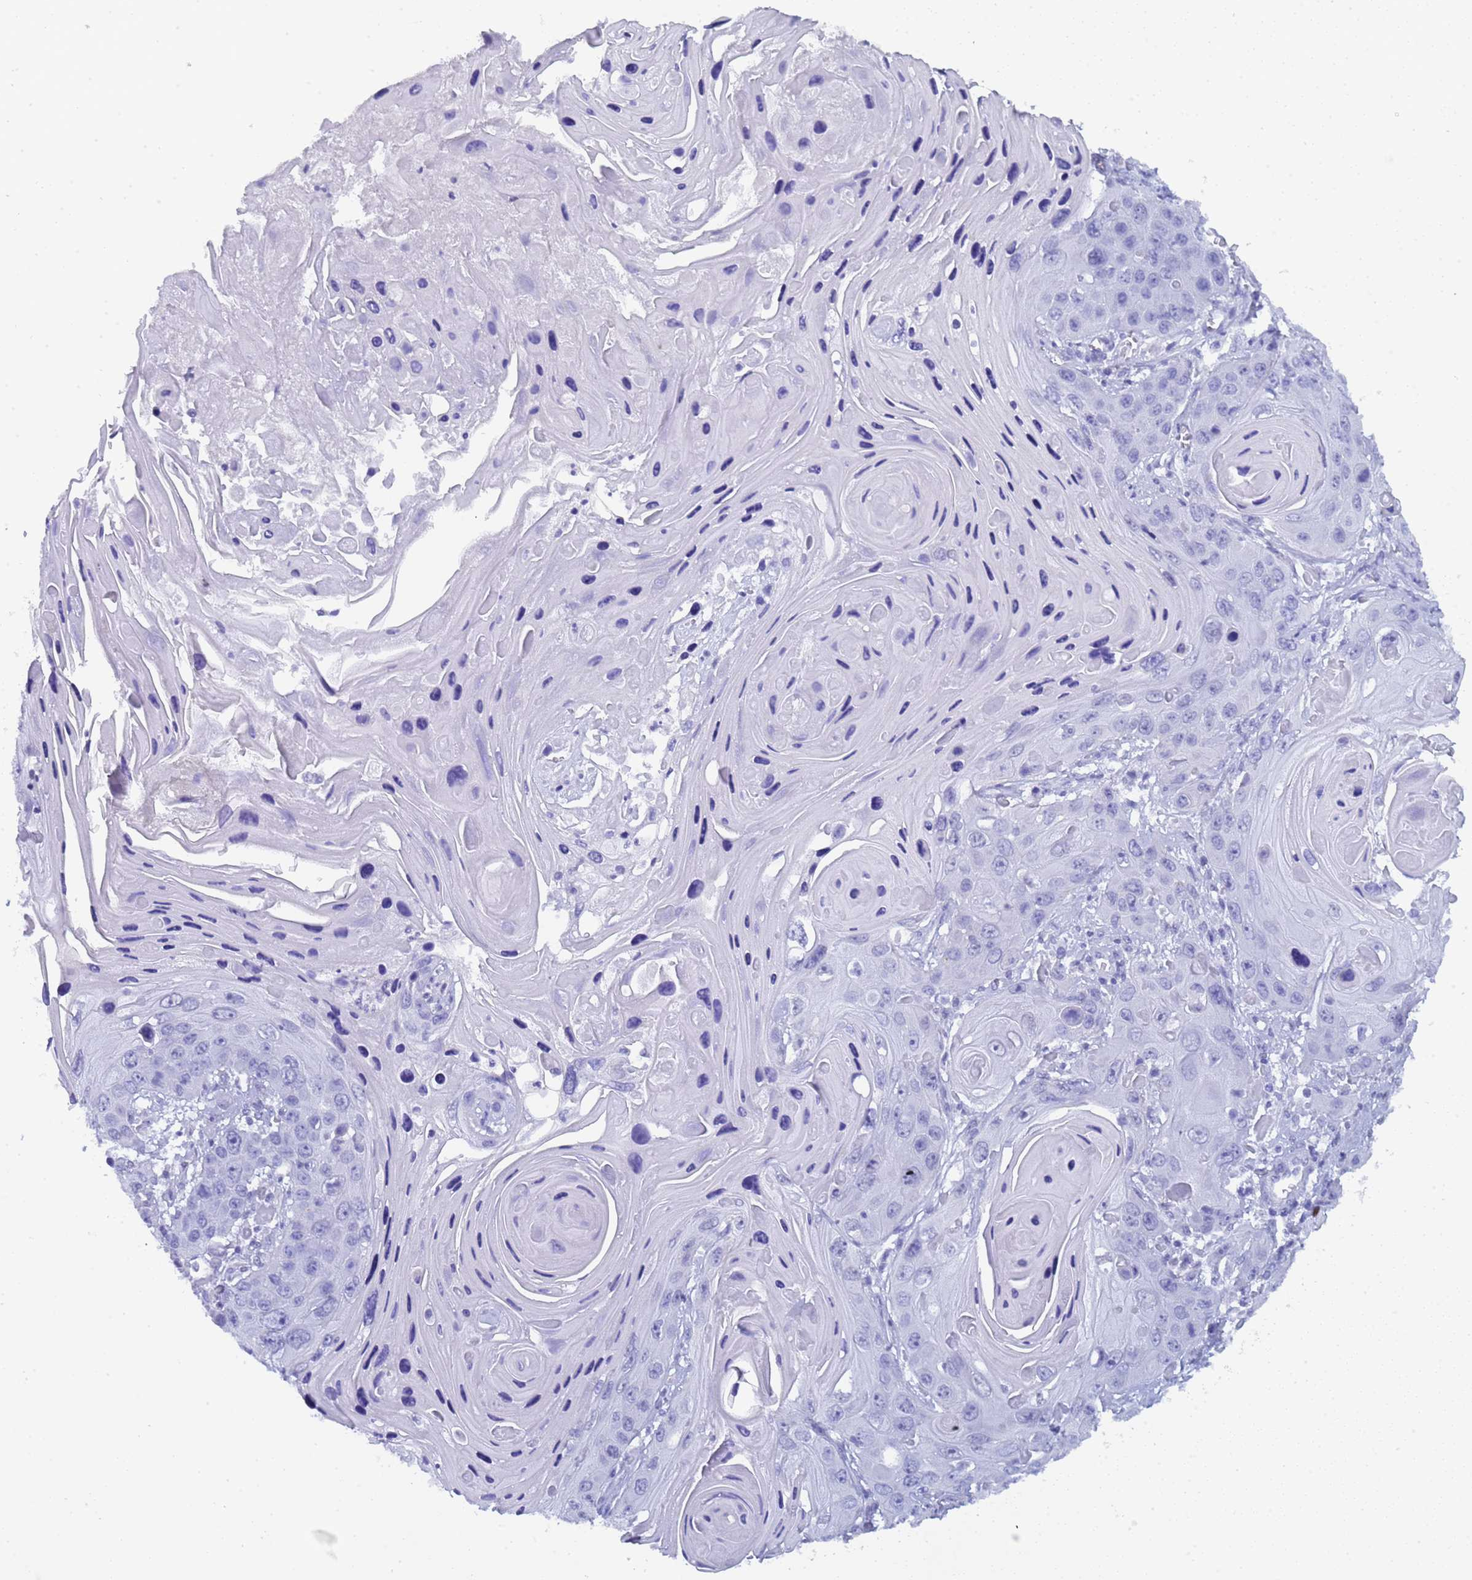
{"staining": {"intensity": "negative", "quantity": "none", "location": "none"}, "tissue": "skin cancer", "cell_type": "Tumor cells", "image_type": "cancer", "snomed": [{"axis": "morphology", "description": "Squamous cell carcinoma, NOS"}, {"axis": "topography", "description": "Skin"}], "caption": "DAB immunohistochemical staining of skin squamous cell carcinoma displays no significant expression in tumor cells.", "gene": "CTRC", "patient": {"sex": "male", "age": 55}}